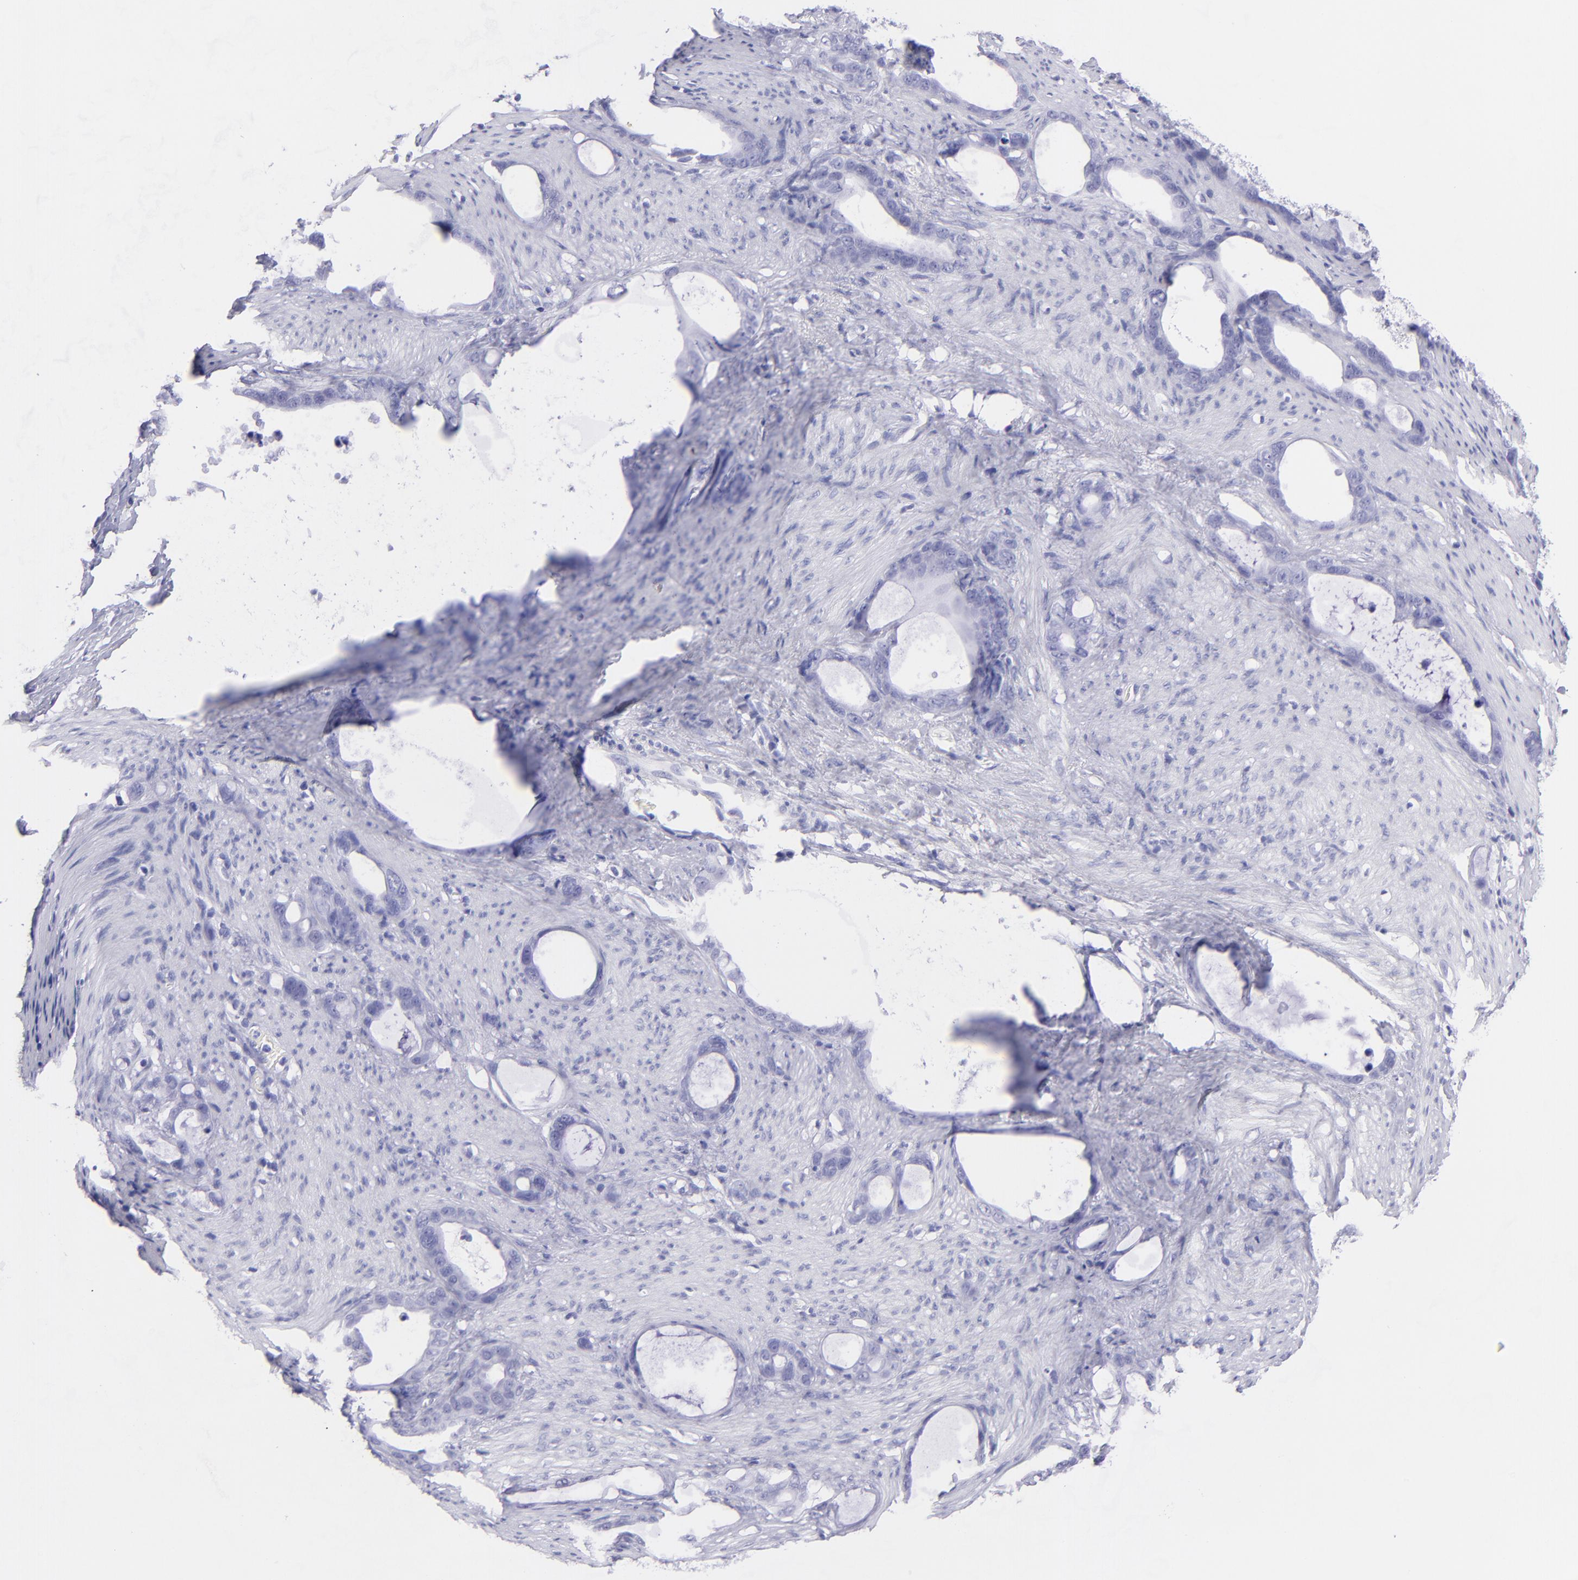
{"staining": {"intensity": "negative", "quantity": "none", "location": "none"}, "tissue": "stomach cancer", "cell_type": "Tumor cells", "image_type": "cancer", "snomed": [{"axis": "morphology", "description": "Adenocarcinoma, NOS"}, {"axis": "topography", "description": "Stomach"}], "caption": "Stomach cancer stained for a protein using immunohistochemistry shows no positivity tumor cells.", "gene": "PIP", "patient": {"sex": "female", "age": 75}}